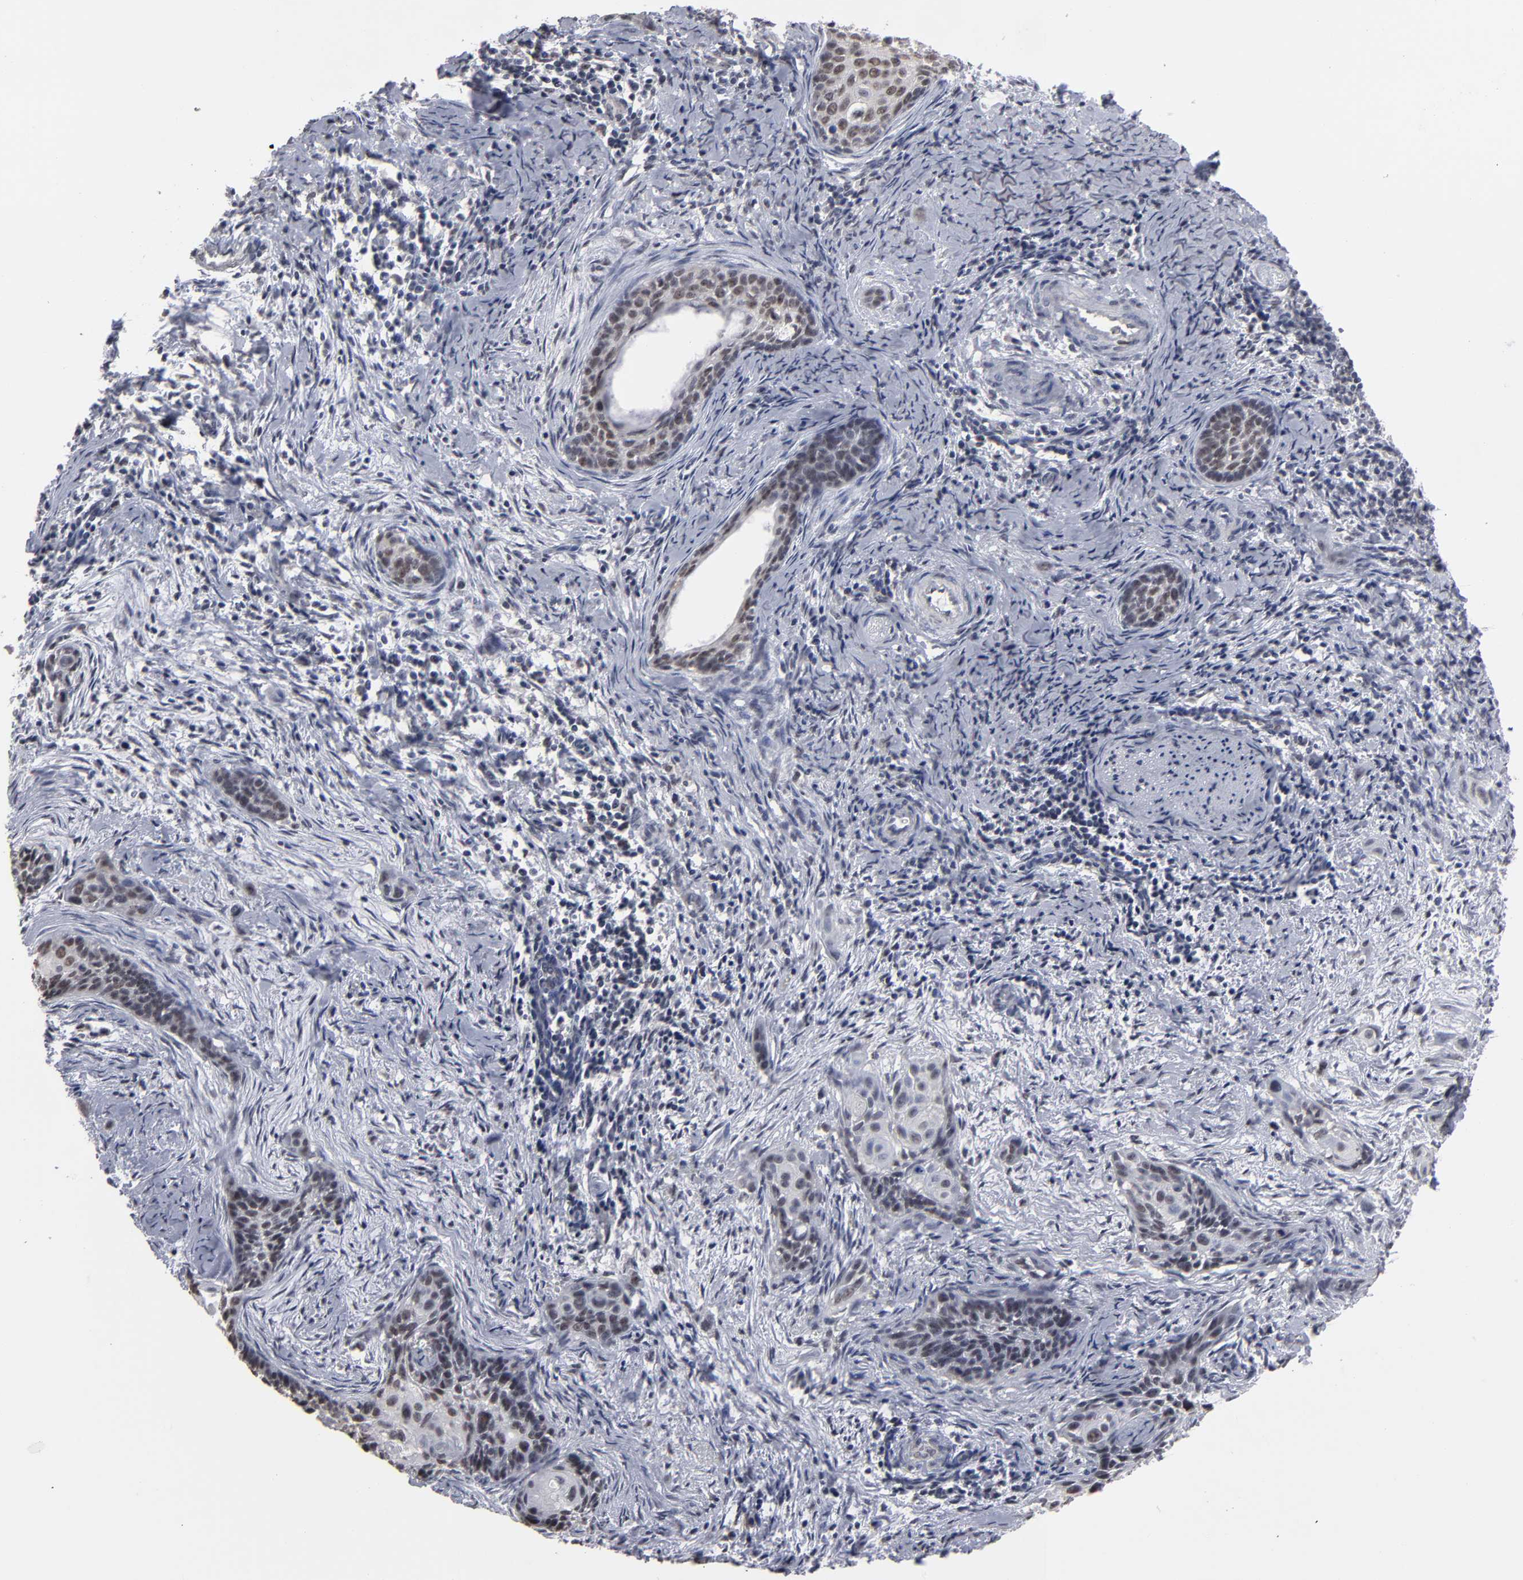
{"staining": {"intensity": "moderate", "quantity": ">75%", "location": "nuclear"}, "tissue": "cervical cancer", "cell_type": "Tumor cells", "image_type": "cancer", "snomed": [{"axis": "morphology", "description": "Squamous cell carcinoma, NOS"}, {"axis": "topography", "description": "Cervix"}], "caption": "DAB (3,3'-diaminobenzidine) immunohistochemical staining of human cervical squamous cell carcinoma shows moderate nuclear protein positivity in approximately >75% of tumor cells. The staining was performed using DAB (3,3'-diaminobenzidine) to visualize the protein expression in brown, while the nuclei were stained in blue with hematoxylin (Magnification: 20x).", "gene": "SSRP1", "patient": {"sex": "female", "age": 33}}